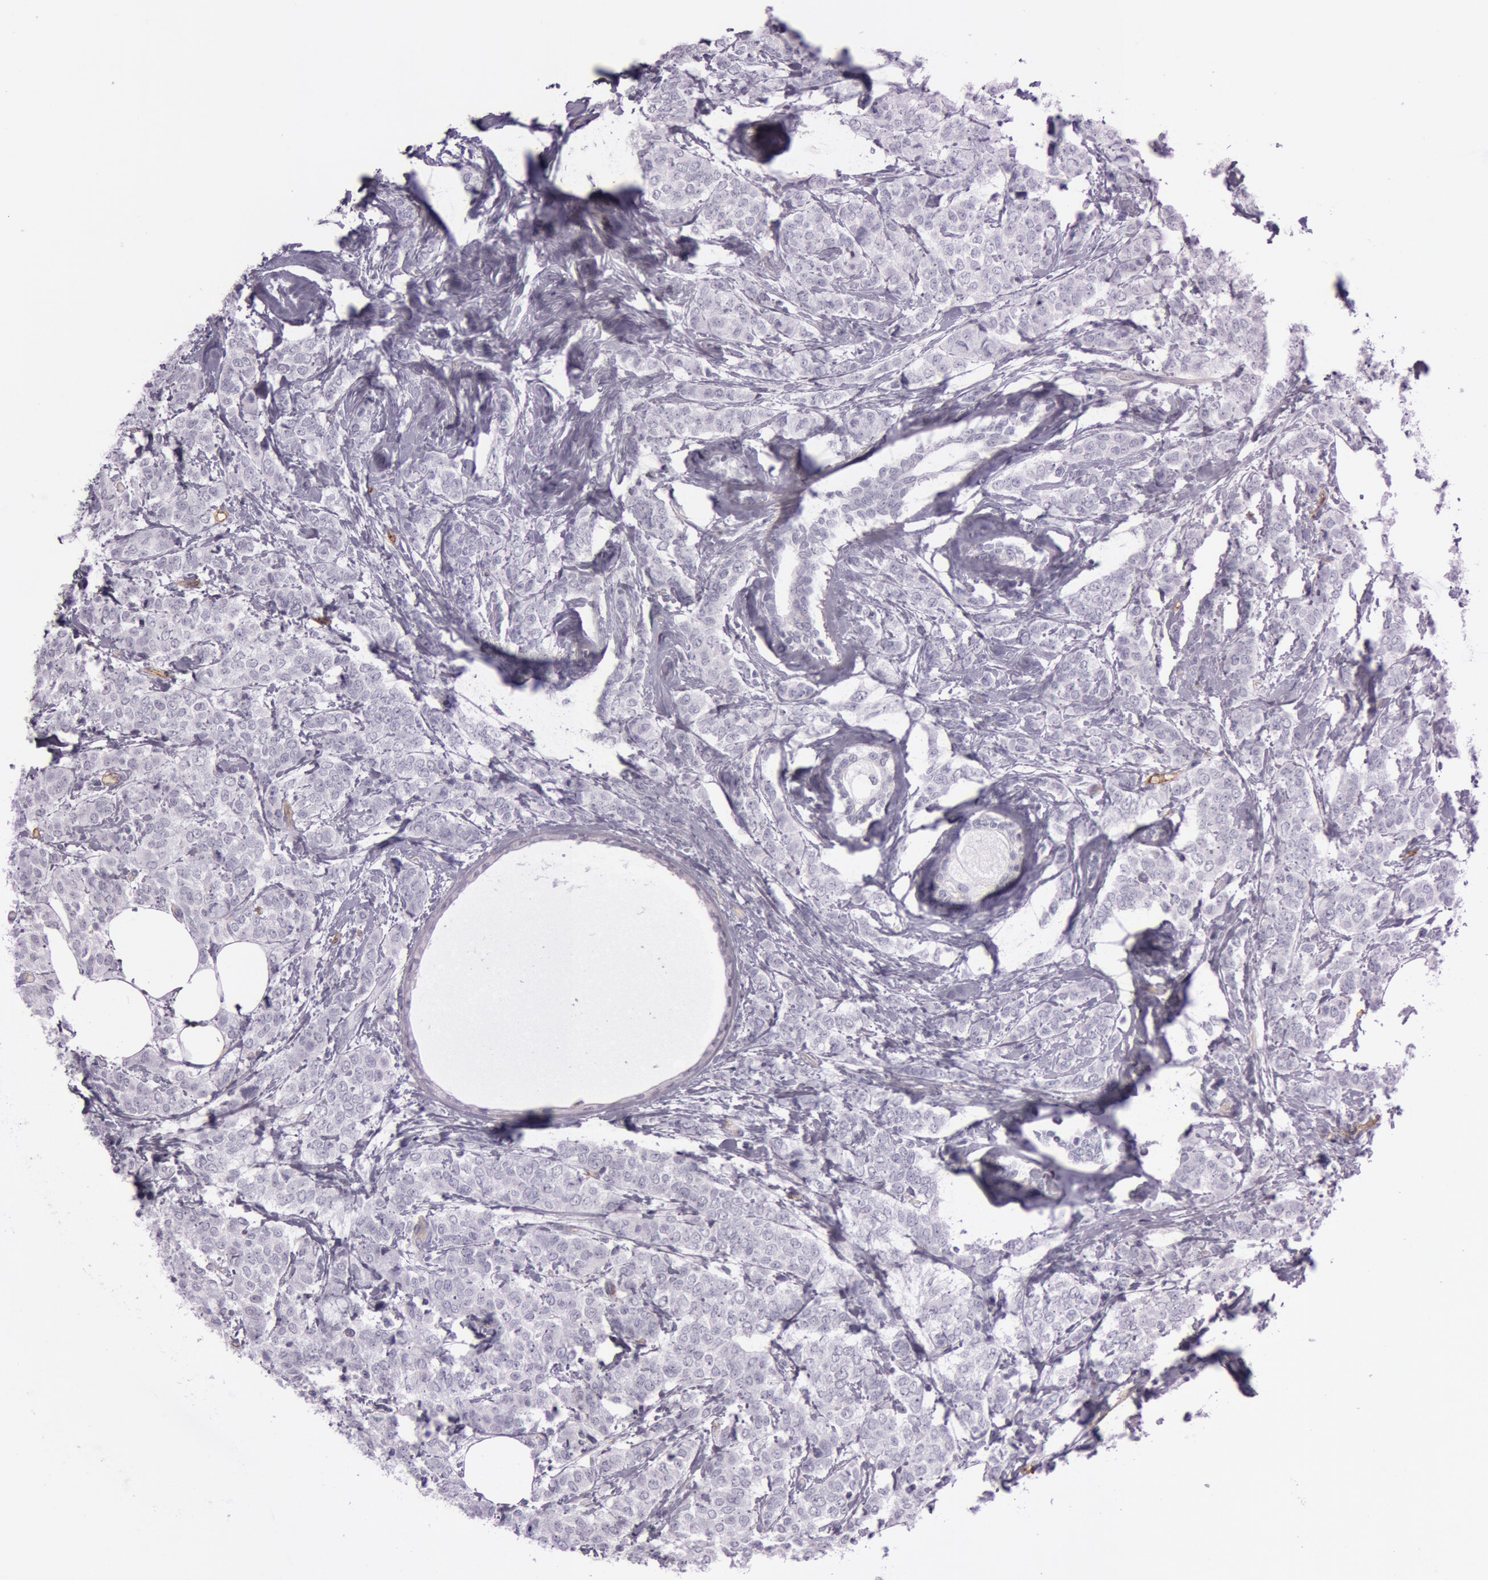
{"staining": {"intensity": "negative", "quantity": "none", "location": "none"}, "tissue": "breast cancer", "cell_type": "Tumor cells", "image_type": "cancer", "snomed": [{"axis": "morphology", "description": "Lobular carcinoma"}, {"axis": "topography", "description": "Breast"}], "caption": "This is a micrograph of IHC staining of lobular carcinoma (breast), which shows no positivity in tumor cells.", "gene": "FOLH1", "patient": {"sex": "female", "age": 60}}